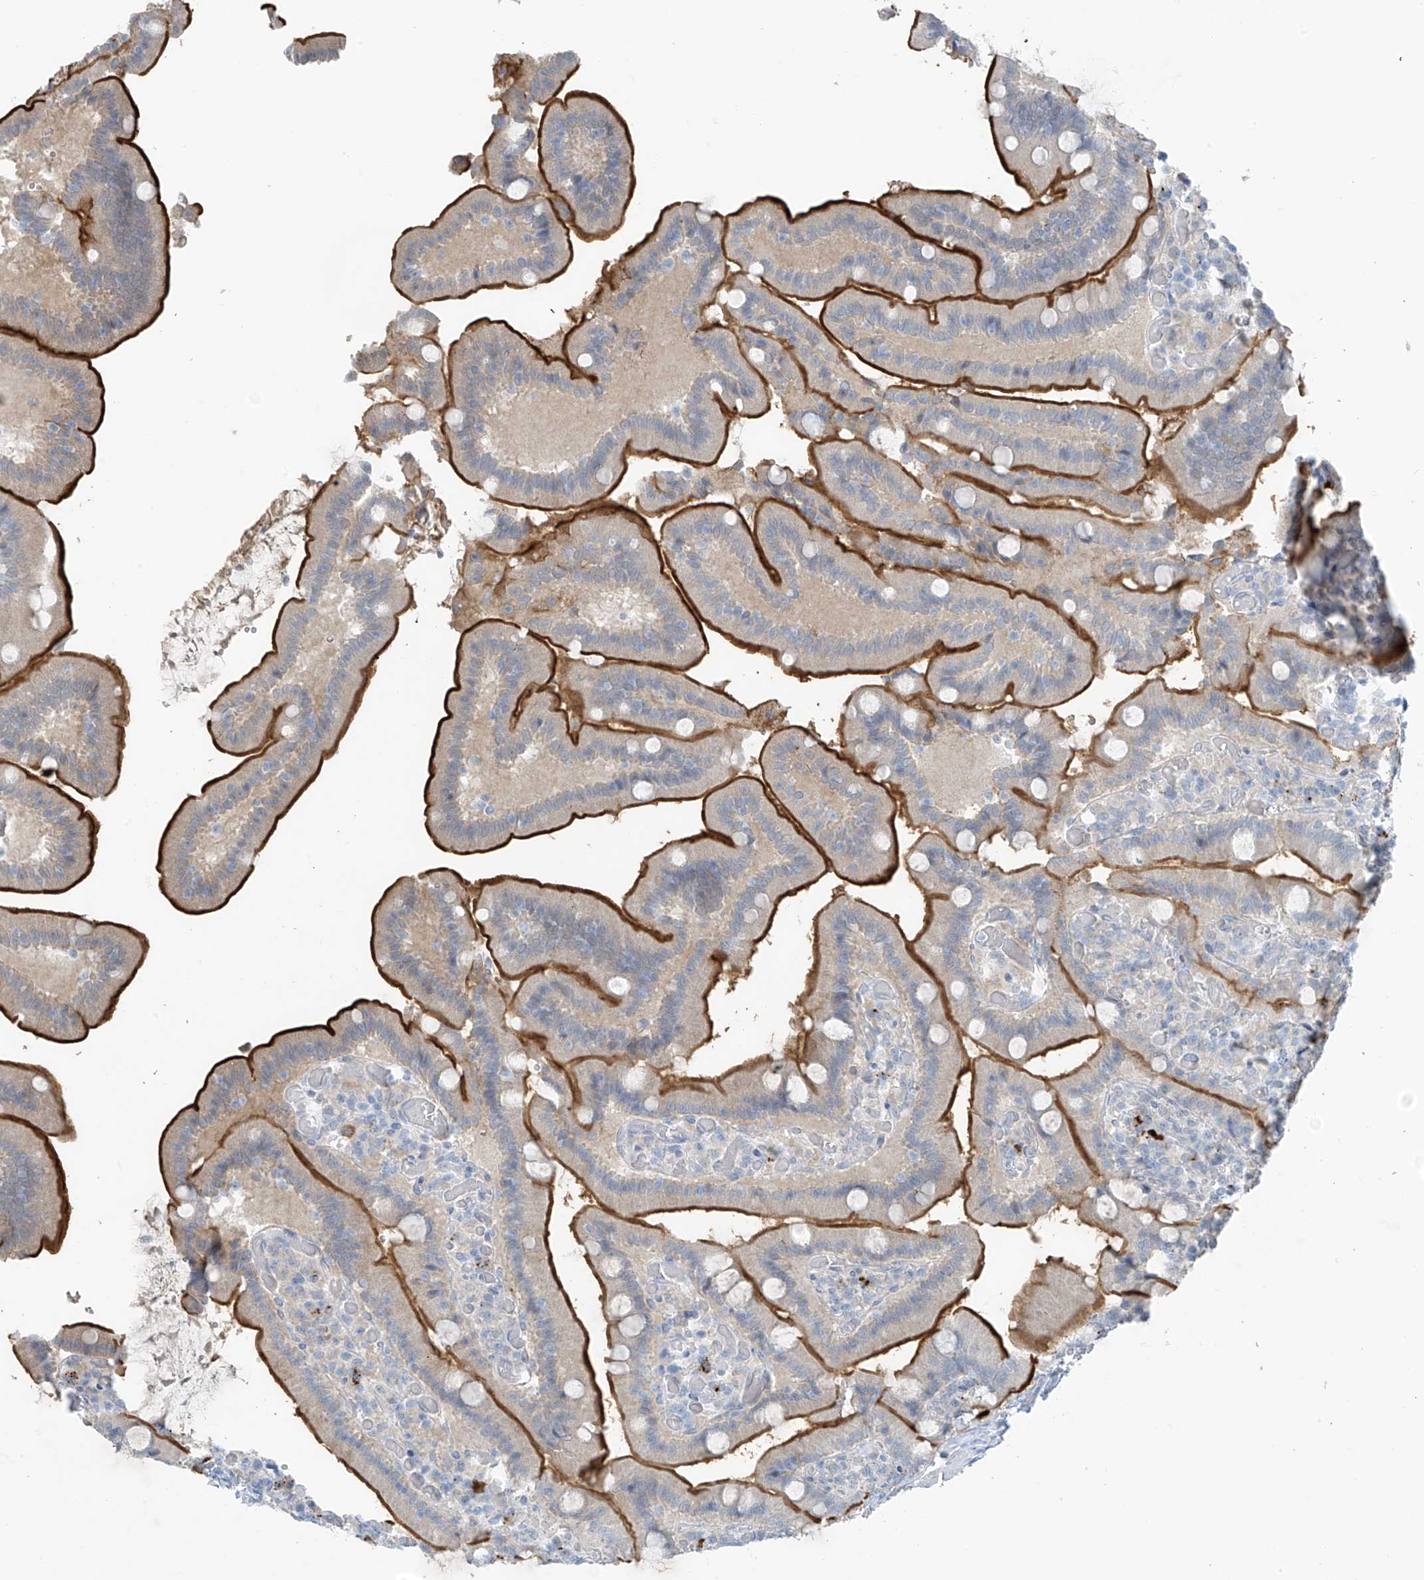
{"staining": {"intensity": "strong", "quantity": "25%-75%", "location": "cytoplasmic/membranous"}, "tissue": "duodenum", "cell_type": "Glandular cells", "image_type": "normal", "snomed": [{"axis": "morphology", "description": "Normal tissue, NOS"}, {"axis": "topography", "description": "Duodenum"}], "caption": "Brown immunohistochemical staining in normal human duodenum exhibits strong cytoplasmic/membranous expression in approximately 25%-75% of glandular cells. Using DAB (3,3'-diaminobenzidine) (brown) and hematoxylin (blue) stains, captured at high magnification using brightfield microscopy.", "gene": "ZNF793", "patient": {"sex": "female", "age": 62}}